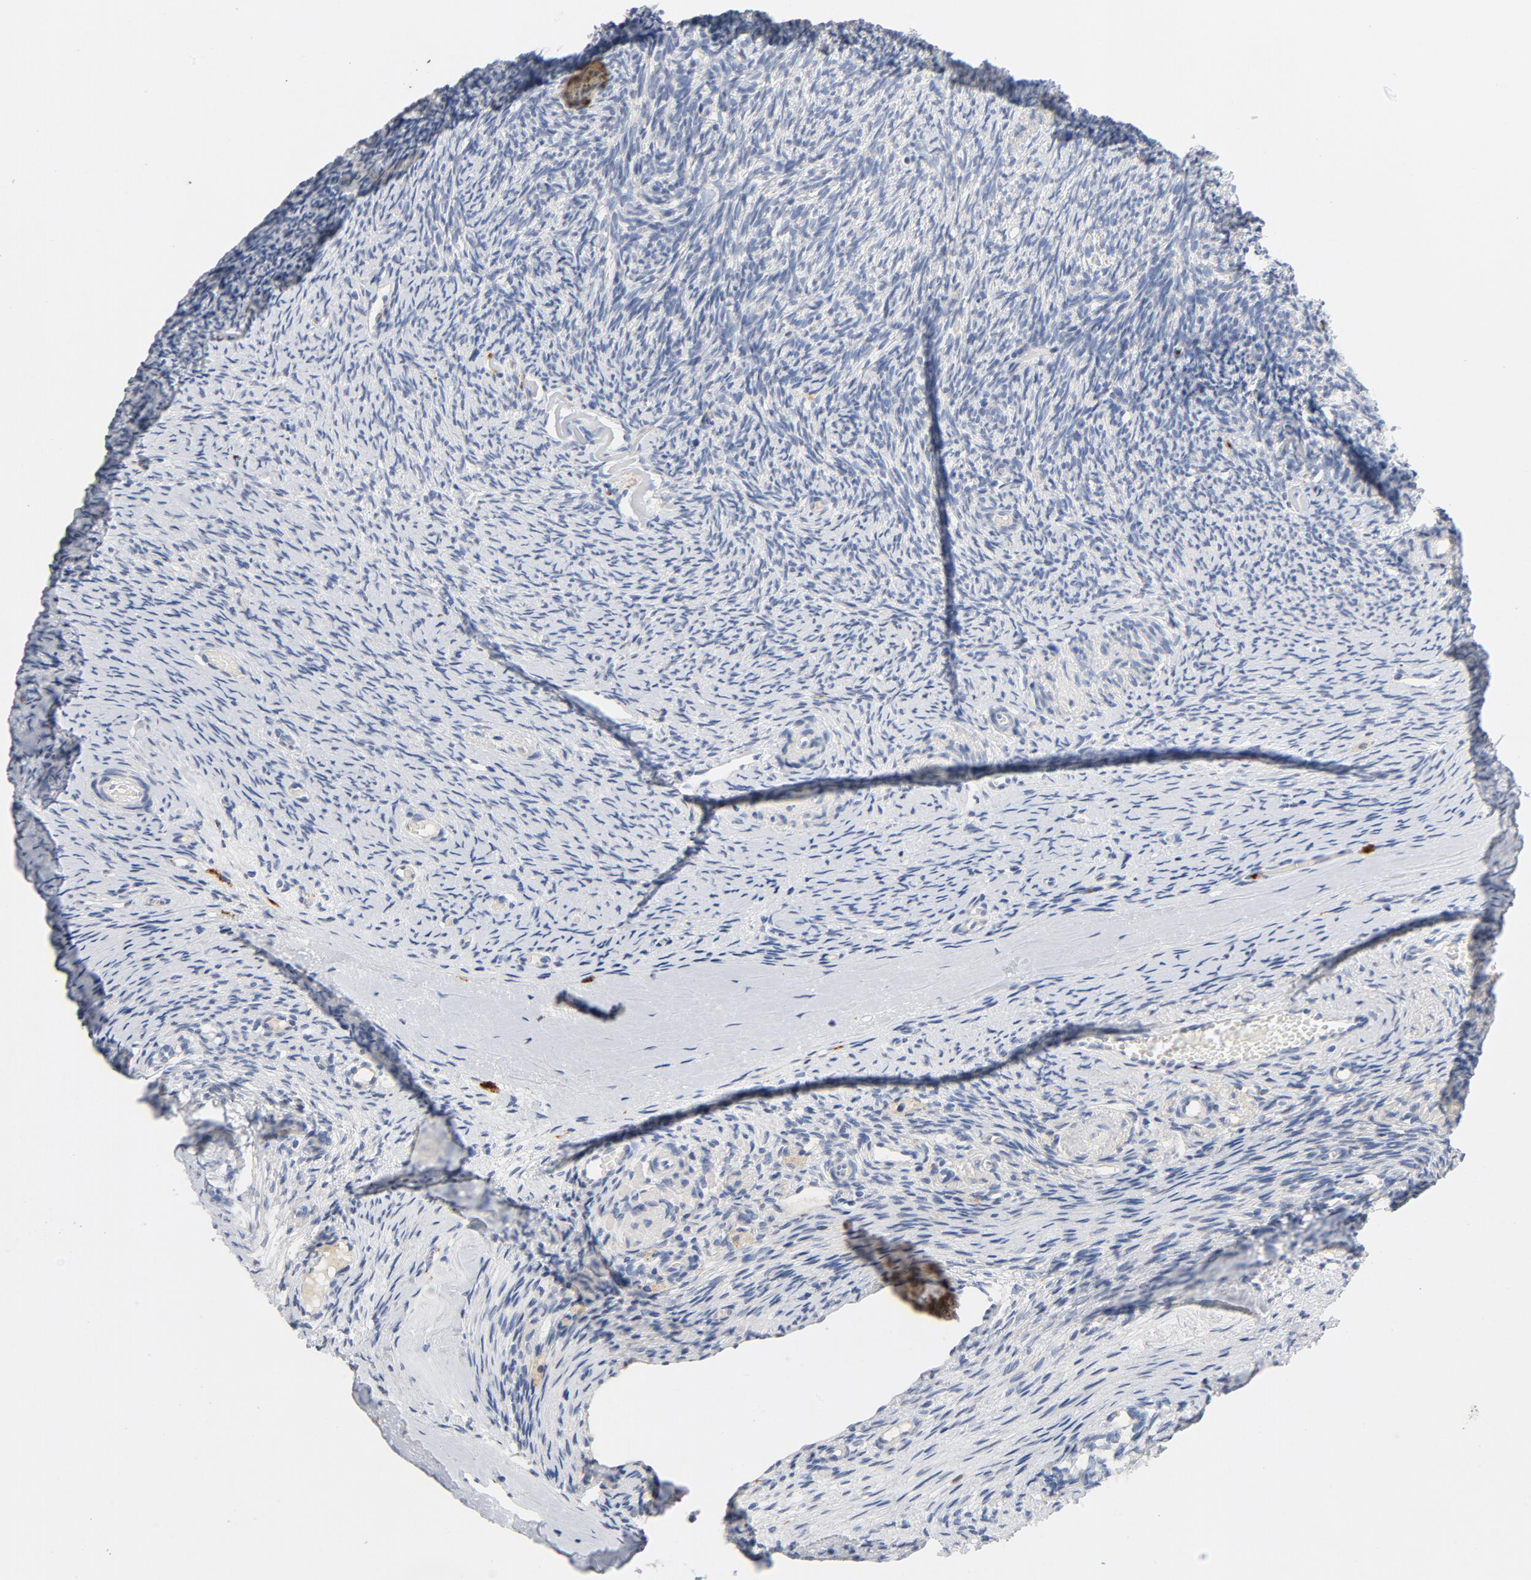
{"staining": {"intensity": "negative", "quantity": "none", "location": "none"}, "tissue": "ovary", "cell_type": "Follicle cells", "image_type": "normal", "snomed": [{"axis": "morphology", "description": "Normal tissue, NOS"}, {"axis": "topography", "description": "Ovary"}], "caption": "Immunohistochemistry image of unremarkable ovary: ovary stained with DAB (3,3'-diaminobenzidine) reveals no significant protein positivity in follicle cells.", "gene": "BIRC5", "patient": {"sex": "female", "age": 60}}